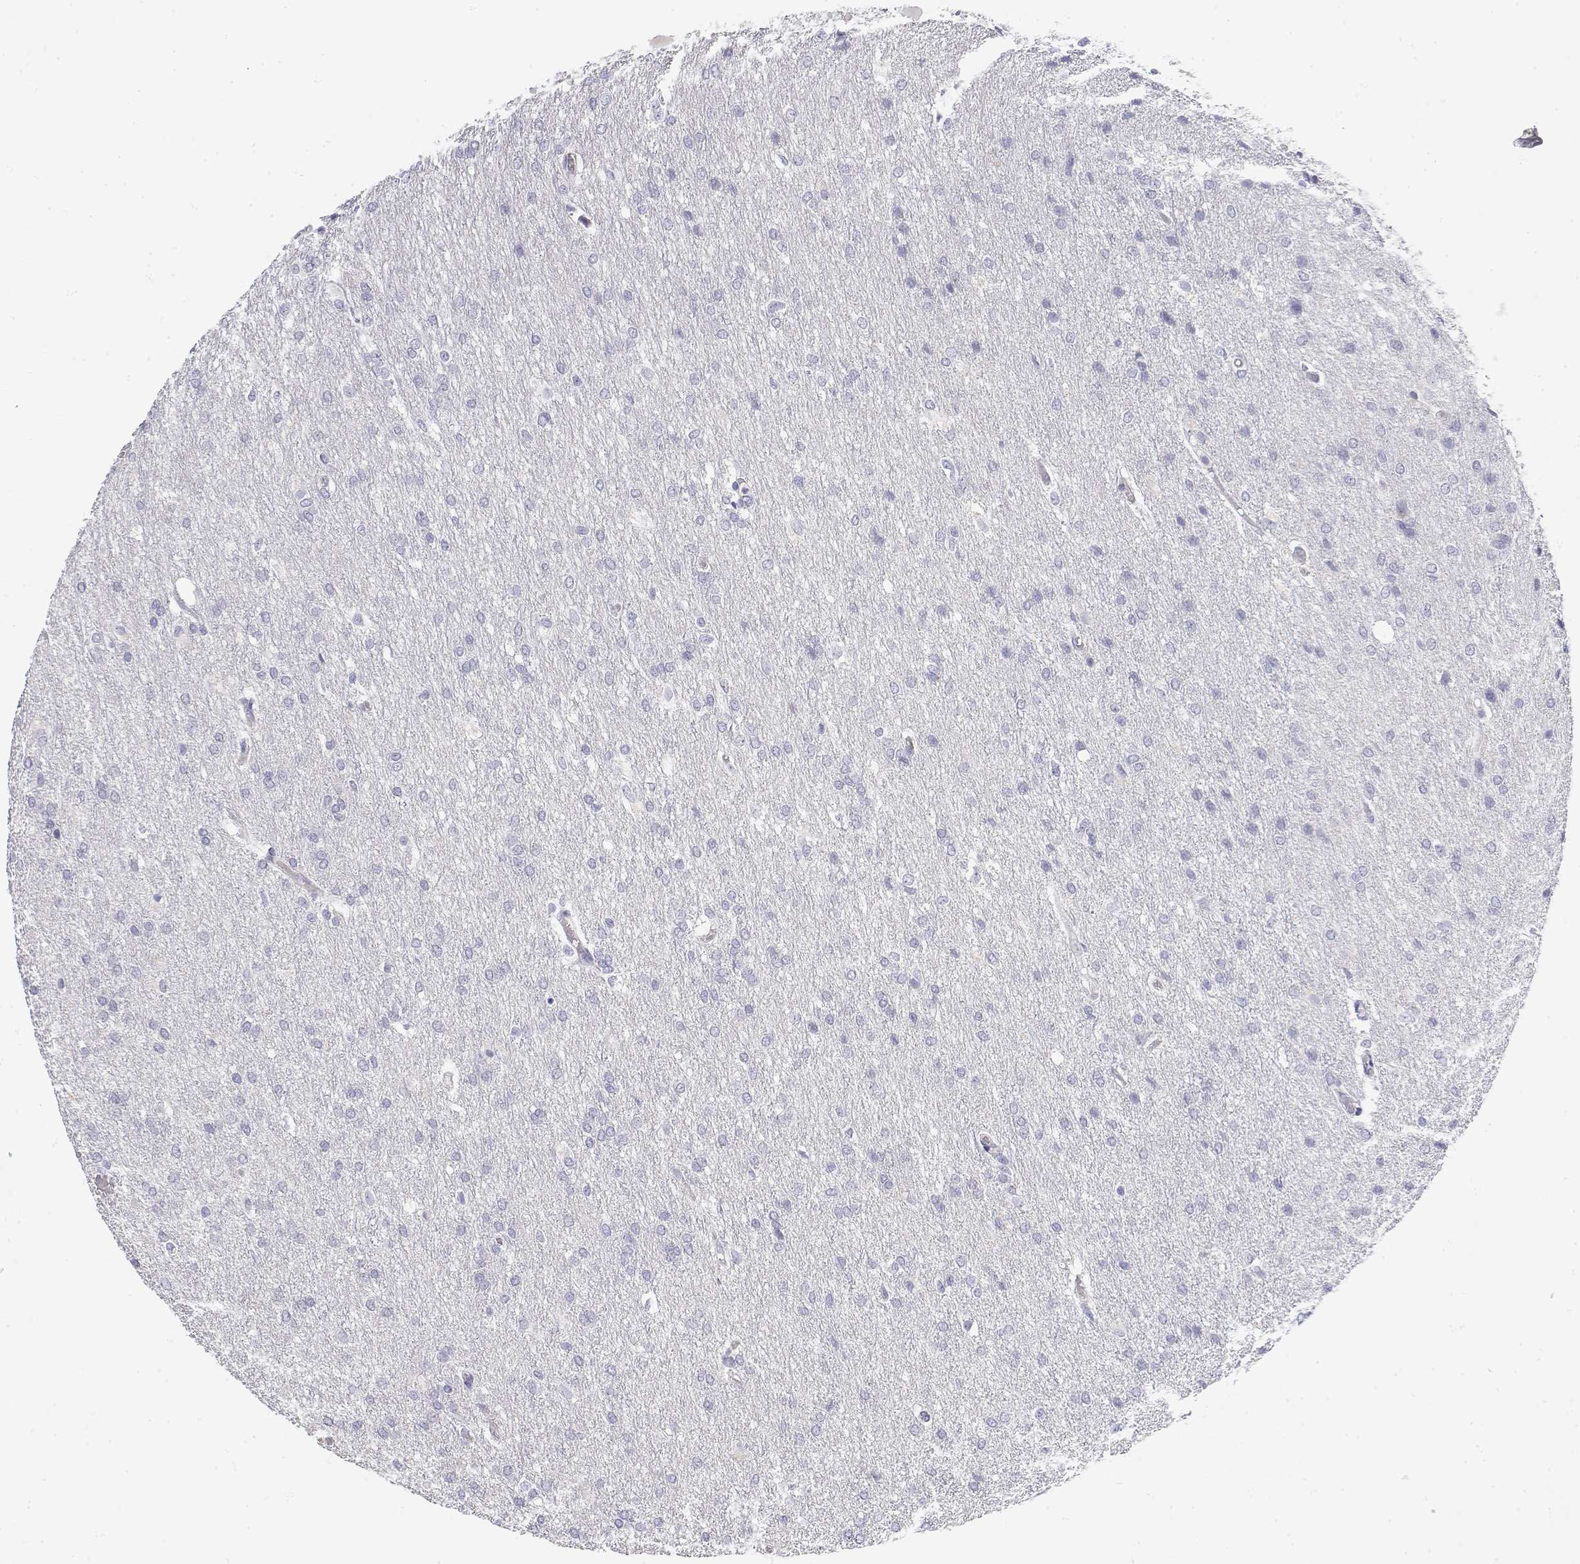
{"staining": {"intensity": "negative", "quantity": "none", "location": "none"}, "tissue": "glioma", "cell_type": "Tumor cells", "image_type": "cancer", "snomed": [{"axis": "morphology", "description": "Glioma, malignant, High grade"}, {"axis": "topography", "description": "Brain"}], "caption": "This is an immunohistochemistry (IHC) micrograph of human high-grade glioma (malignant). There is no expression in tumor cells.", "gene": "MISP", "patient": {"sex": "male", "age": 68}}